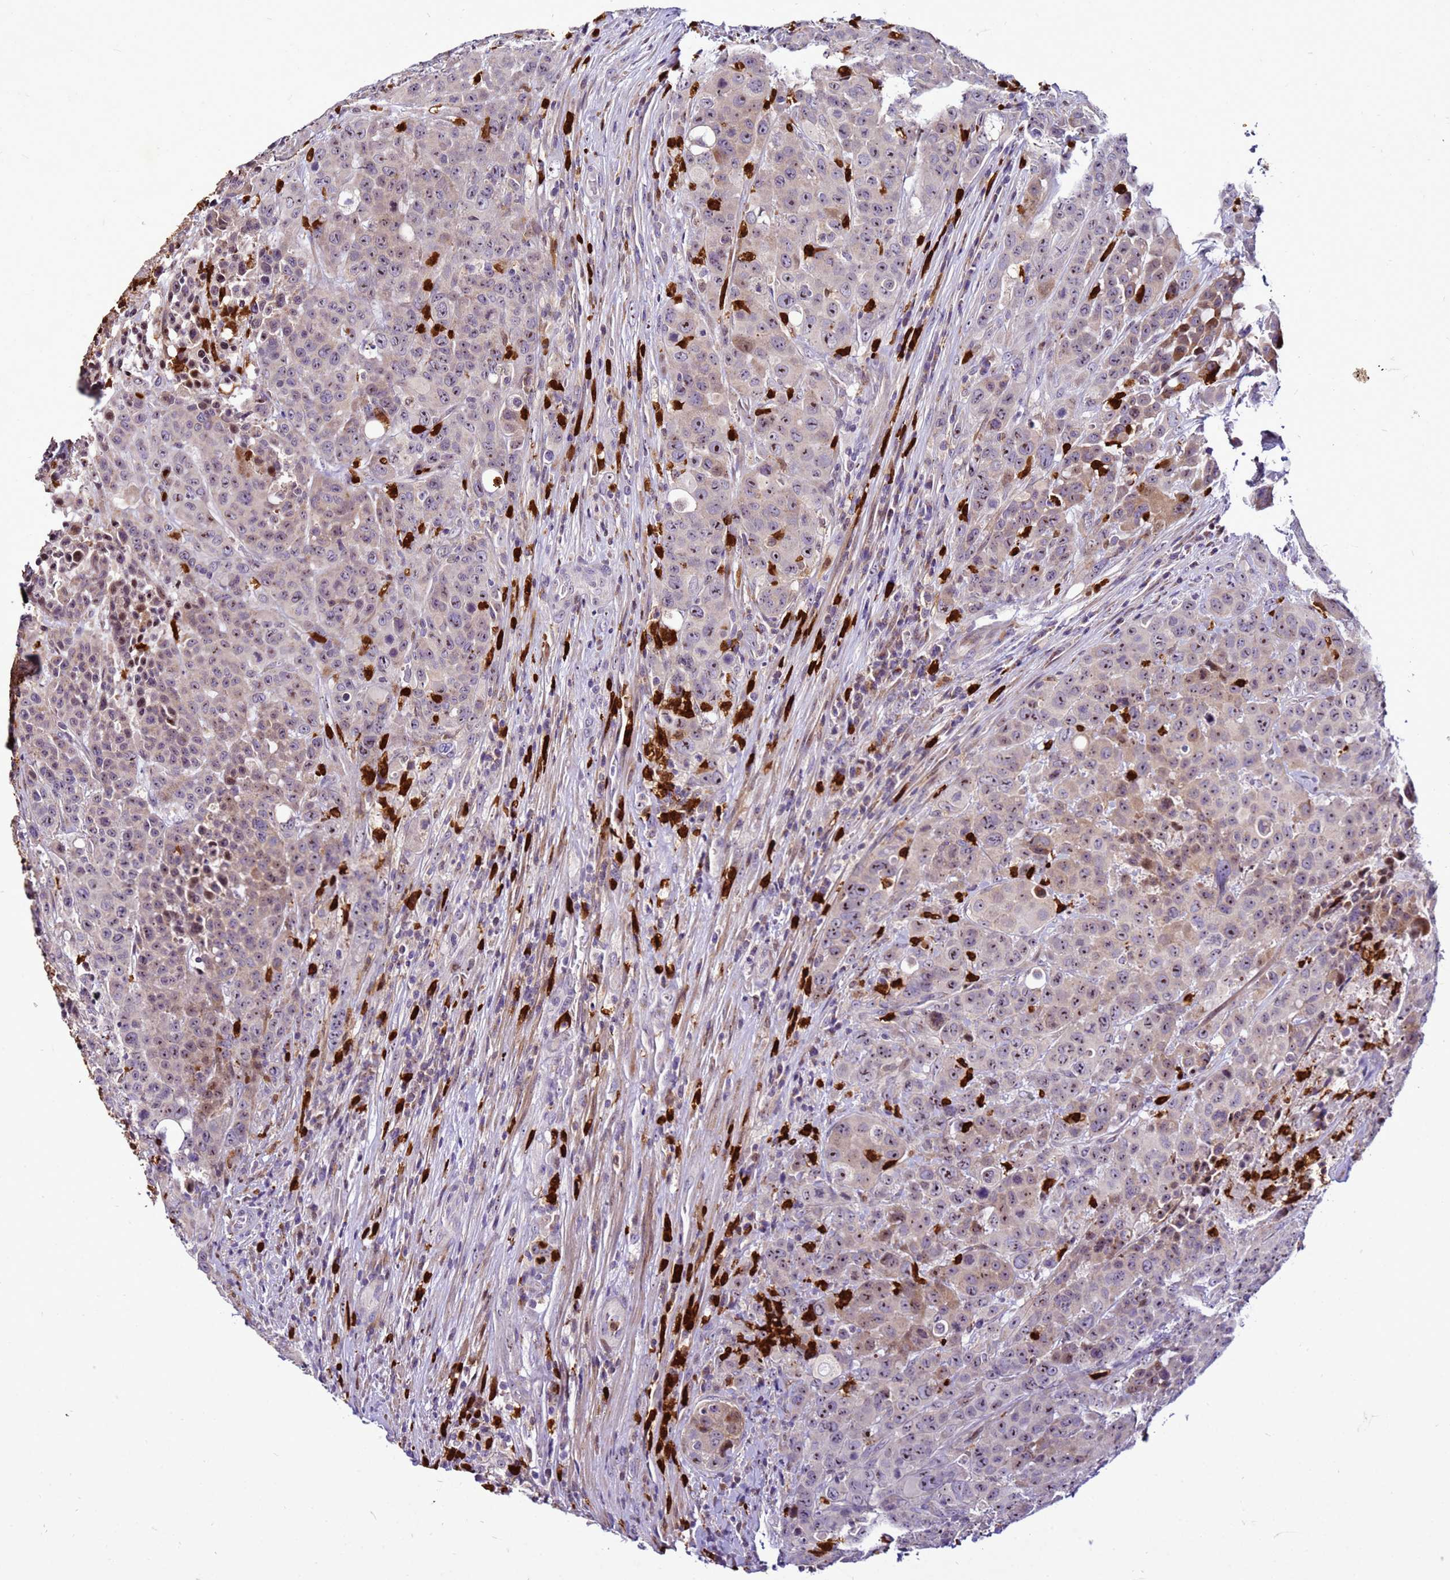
{"staining": {"intensity": "moderate", "quantity": "<25%", "location": "nuclear"}, "tissue": "colorectal cancer", "cell_type": "Tumor cells", "image_type": "cancer", "snomed": [{"axis": "morphology", "description": "Adenocarcinoma, NOS"}, {"axis": "topography", "description": "Colon"}], "caption": "Moderate nuclear expression is seen in approximately <25% of tumor cells in adenocarcinoma (colorectal).", "gene": "VPS4B", "patient": {"sex": "male", "age": 62}}